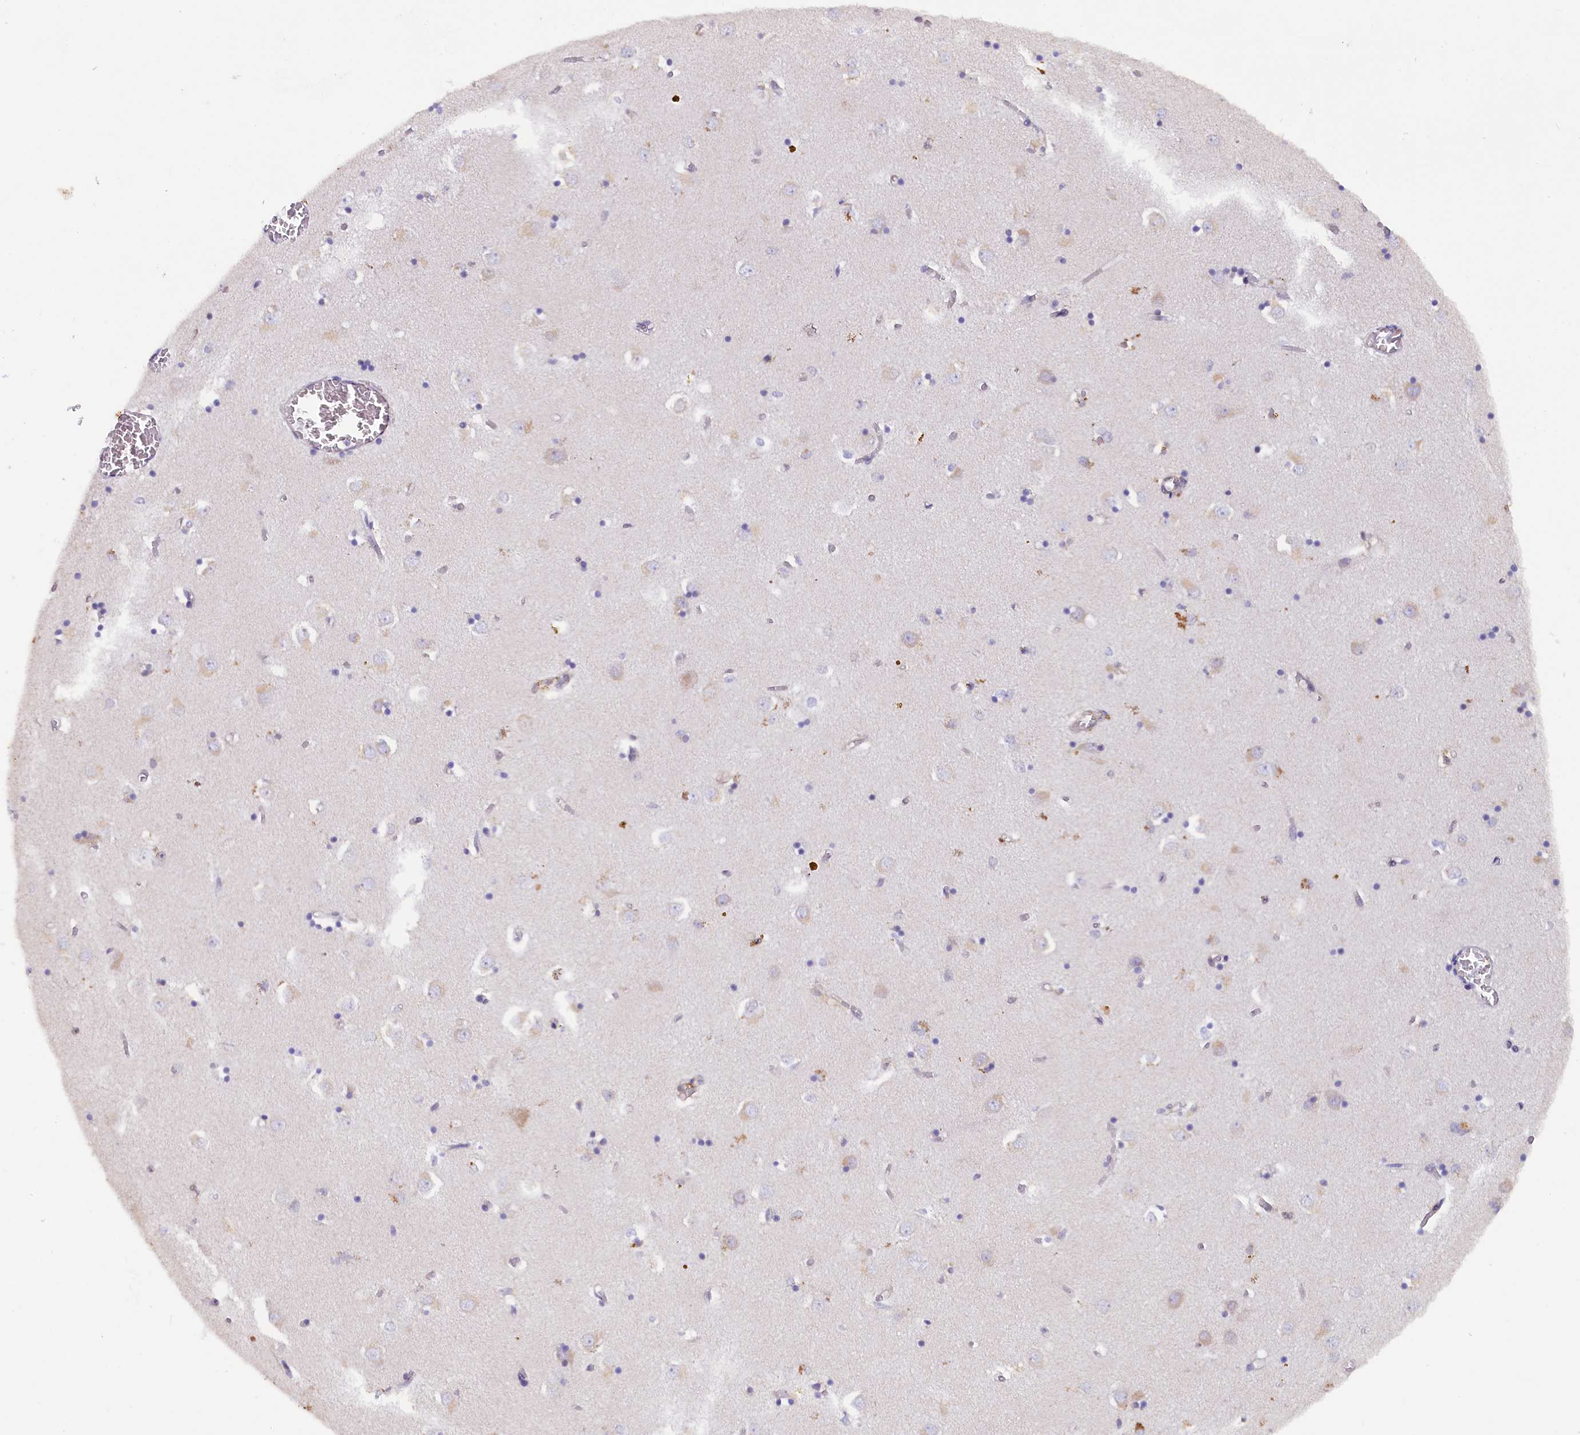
{"staining": {"intensity": "moderate", "quantity": "<25%", "location": "cytoplasmic/membranous,nuclear"}, "tissue": "caudate", "cell_type": "Glial cells", "image_type": "normal", "snomed": [{"axis": "morphology", "description": "Normal tissue, NOS"}, {"axis": "topography", "description": "Lateral ventricle wall"}], "caption": "Immunohistochemical staining of unremarkable human caudate demonstrates low levels of moderate cytoplasmic/membranous,nuclear expression in approximately <25% of glial cells. (DAB (3,3'-diaminobenzidine) IHC with brightfield microscopy, high magnification).", "gene": "JPT2", "patient": {"sex": "male", "age": 70}}